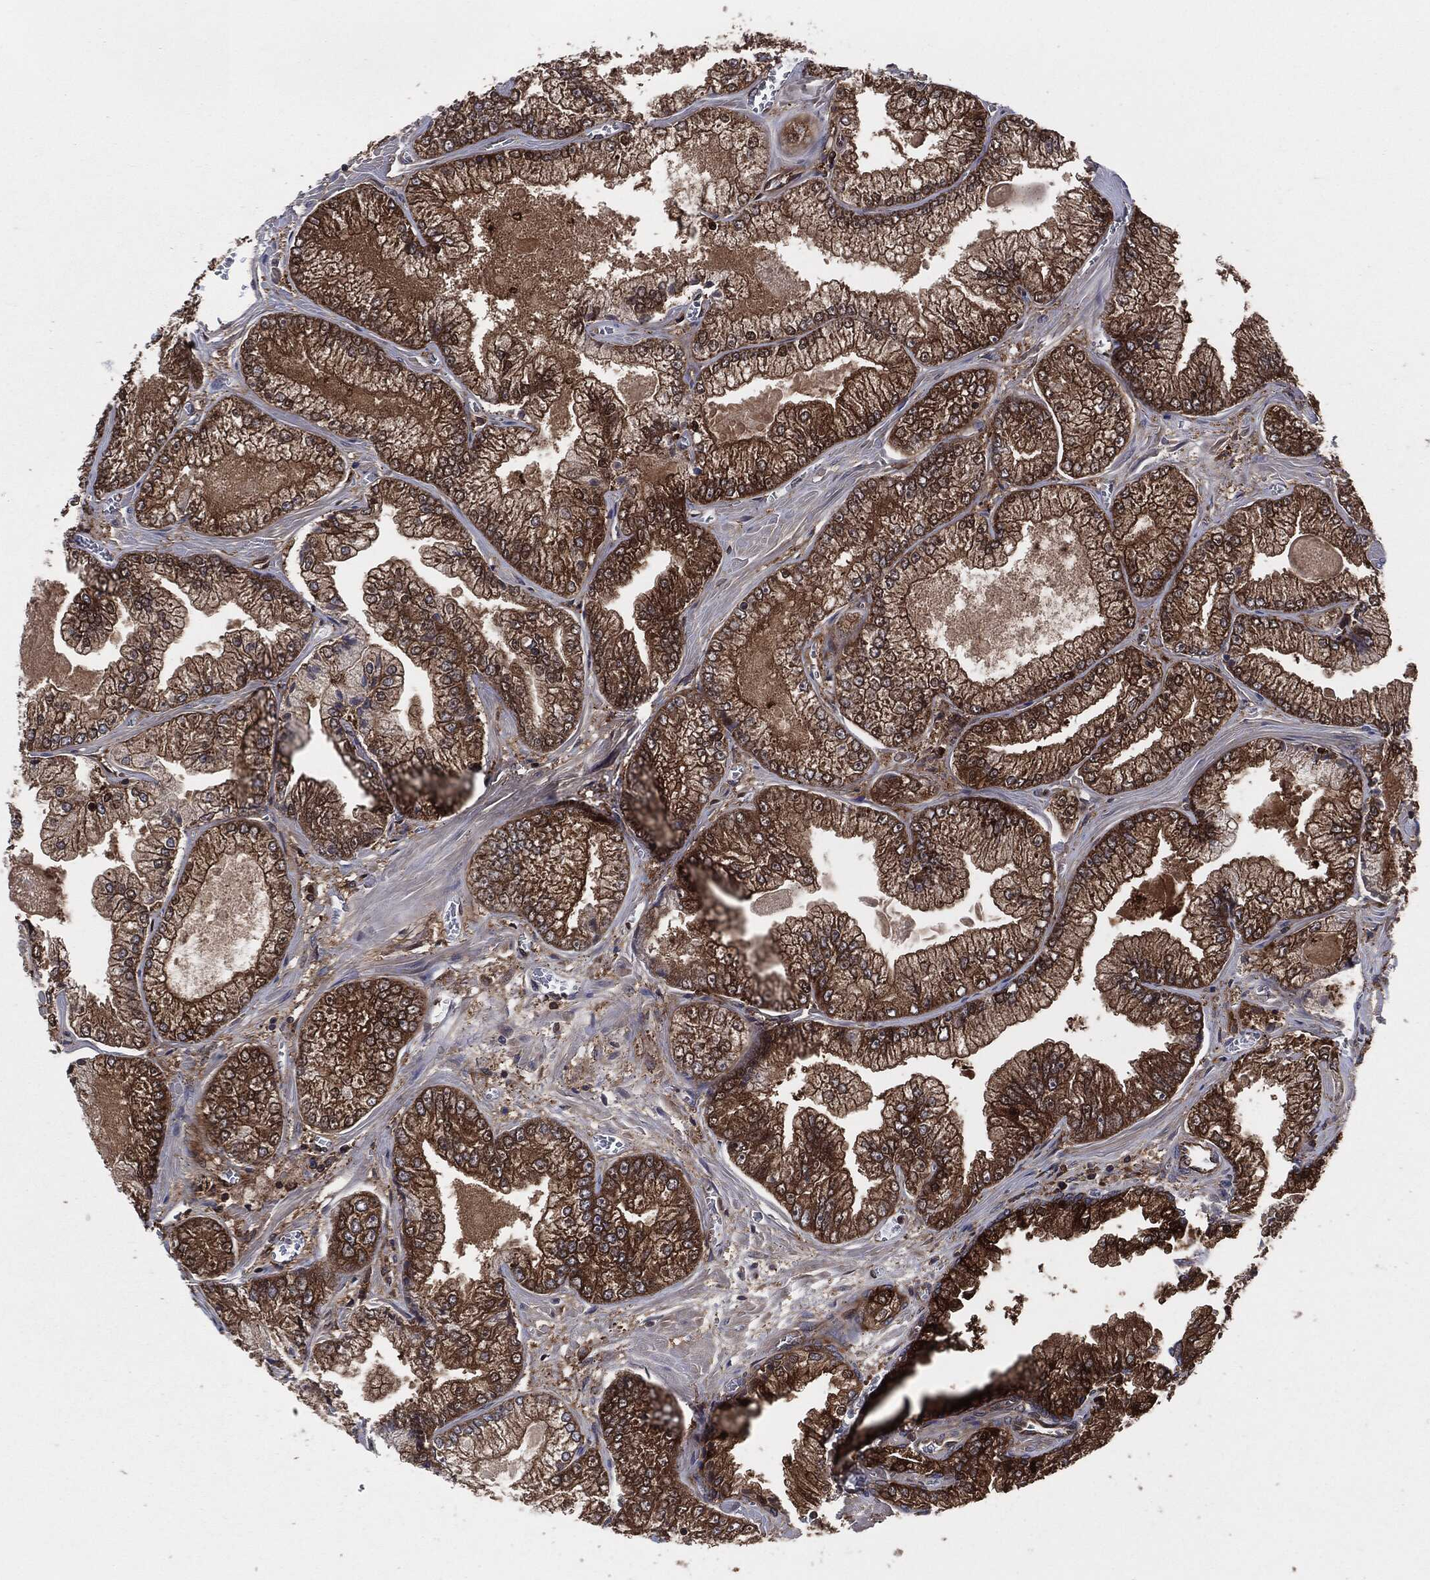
{"staining": {"intensity": "strong", "quantity": ">75%", "location": "cytoplasmic/membranous"}, "tissue": "prostate cancer", "cell_type": "Tumor cells", "image_type": "cancer", "snomed": [{"axis": "morphology", "description": "Adenocarcinoma, Low grade"}, {"axis": "topography", "description": "Prostate"}], "caption": "DAB immunohistochemical staining of human prostate cancer (adenocarcinoma (low-grade)) shows strong cytoplasmic/membranous protein staining in about >75% of tumor cells.", "gene": "XPNPEP1", "patient": {"sex": "male", "age": 57}}